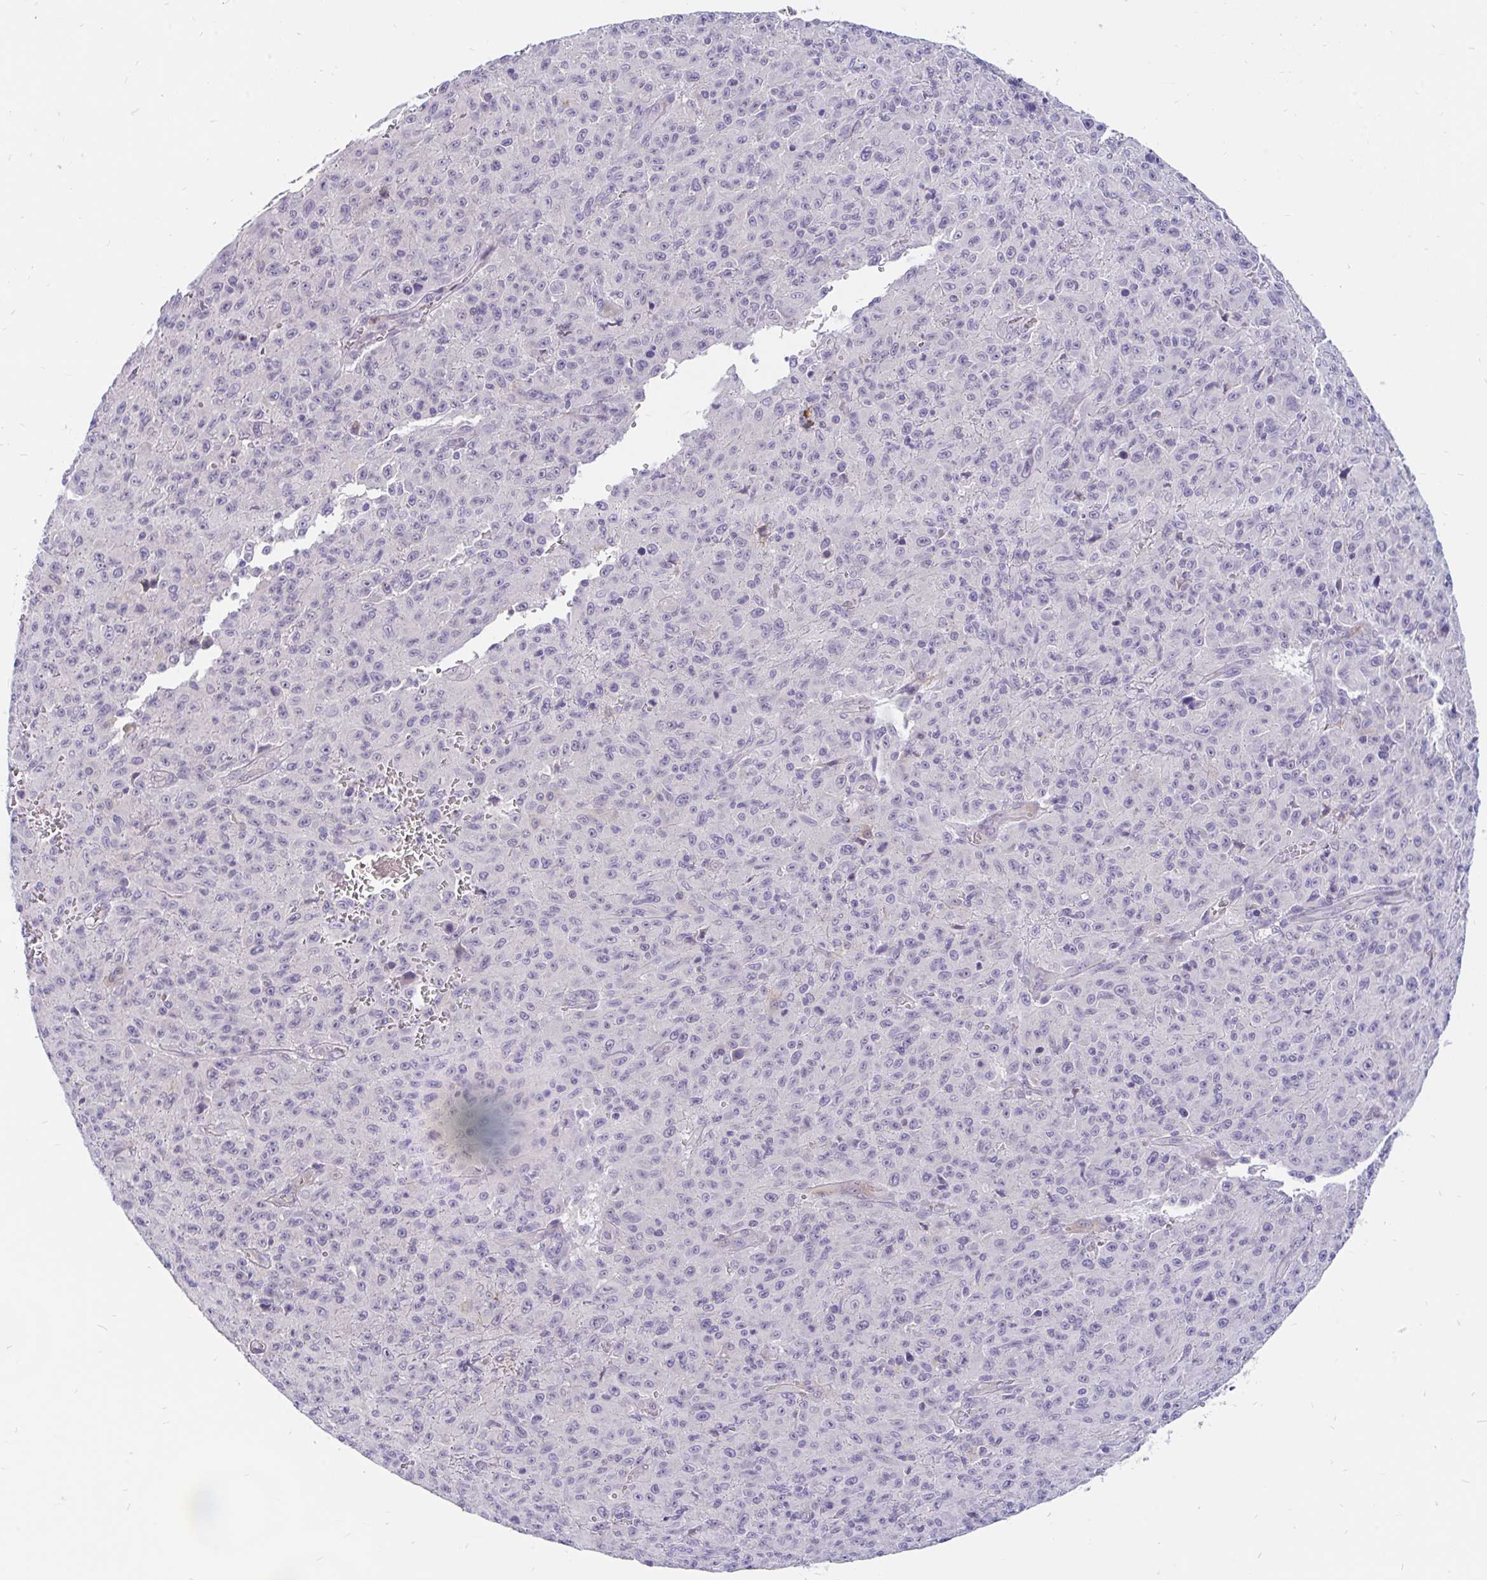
{"staining": {"intensity": "negative", "quantity": "none", "location": "none"}, "tissue": "melanoma", "cell_type": "Tumor cells", "image_type": "cancer", "snomed": [{"axis": "morphology", "description": "Malignant melanoma, NOS"}, {"axis": "topography", "description": "Skin"}], "caption": "There is no significant expression in tumor cells of melanoma.", "gene": "KIAA2013", "patient": {"sex": "male", "age": 46}}